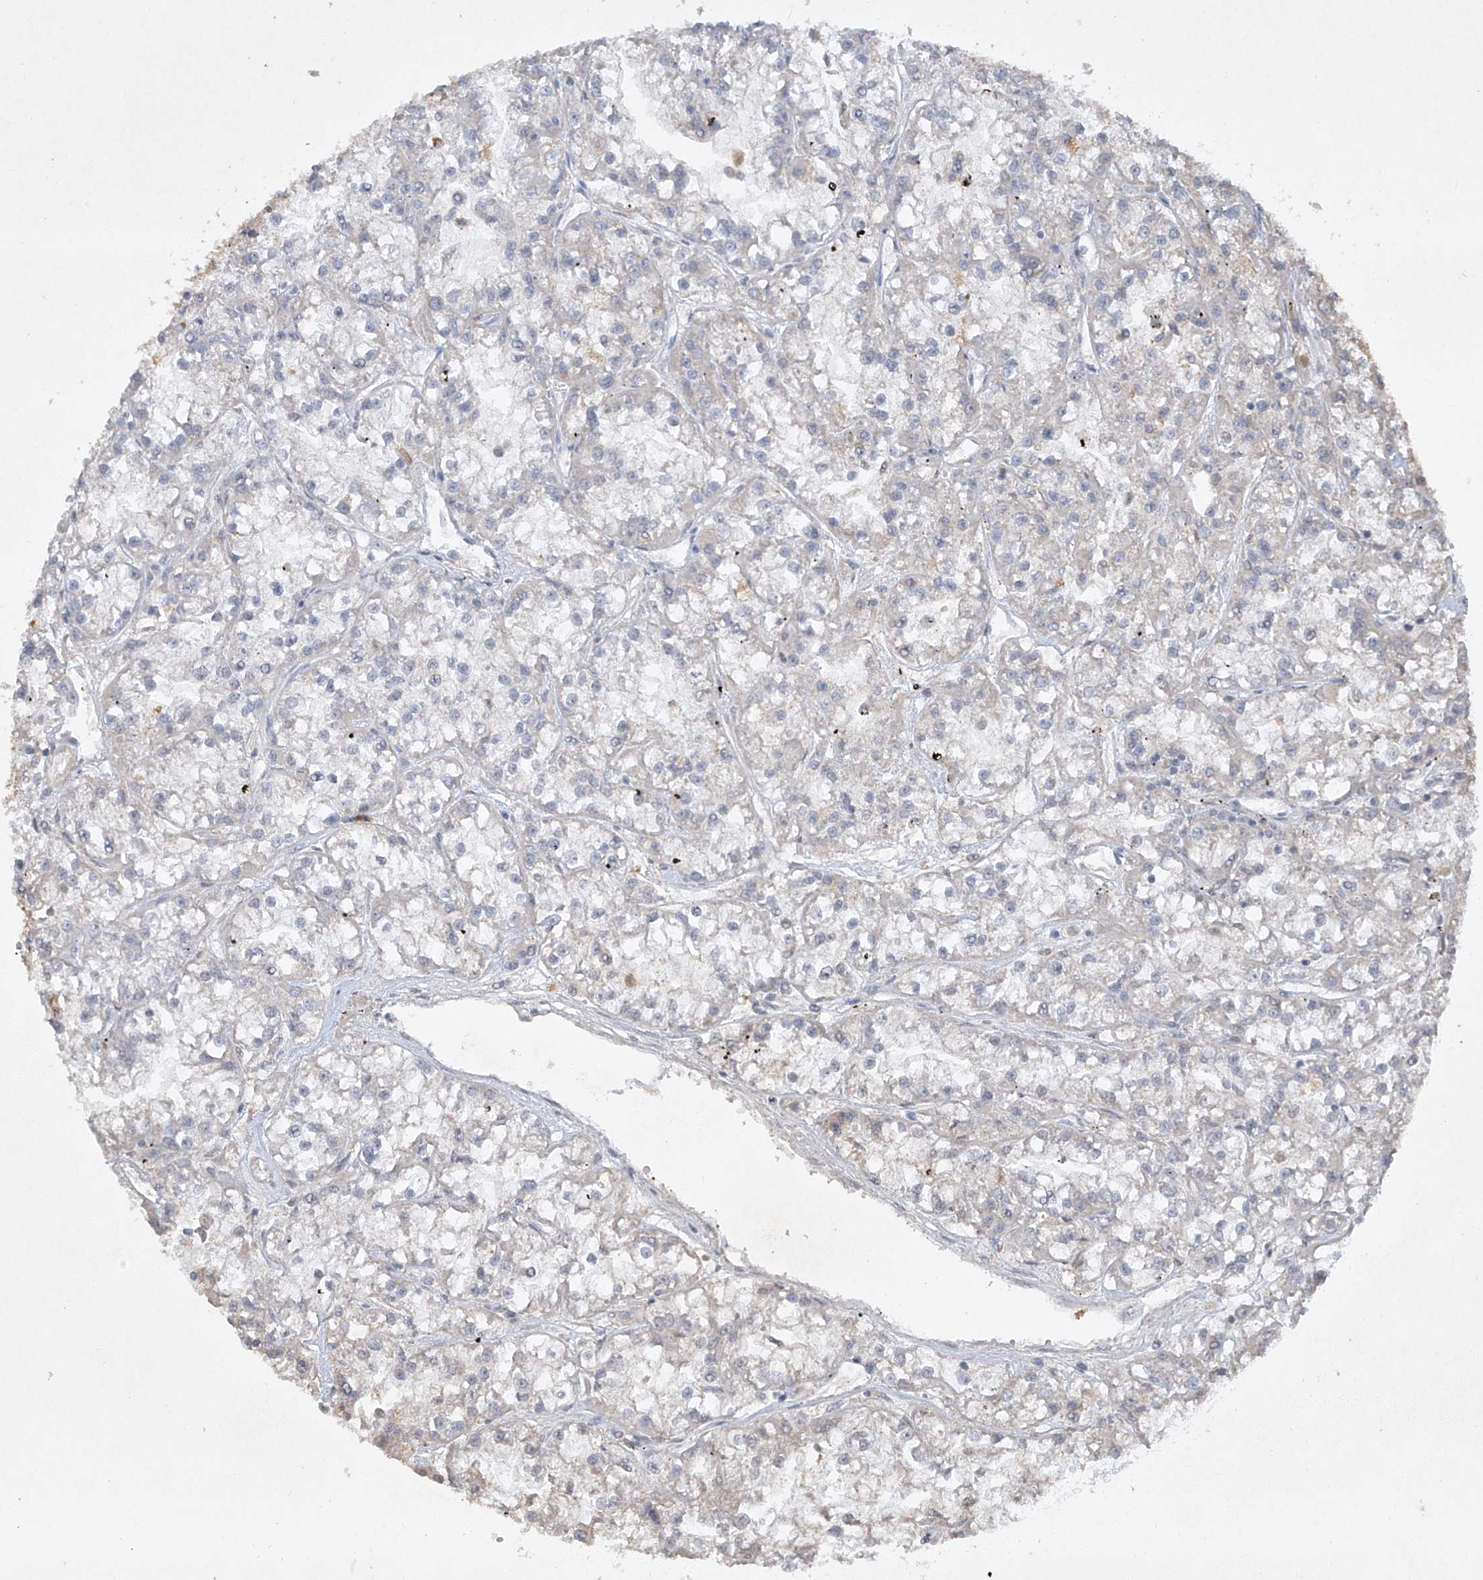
{"staining": {"intensity": "negative", "quantity": "none", "location": "none"}, "tissue": "renal cancer", "cell_type": "Tumor cells", "image_type": "cancer", "snomed": [{"axis": "morphology", "description": "Adenocarcinoma, NOS"}, {"axis": "topography", "description": "Kidney"}], "caption": "High magnification brightfield microscopy of renal cancer stained with DAB (brown) and counterstained with hematoxylin (blue): tumor cells show no significant staining. Brightfield microscopy of IHC stained with DAB (brown) and hematoxylin (blue), captured at high magnification.", "gene": "HAS3", "patient": {"sex": "female", "age": 52}}